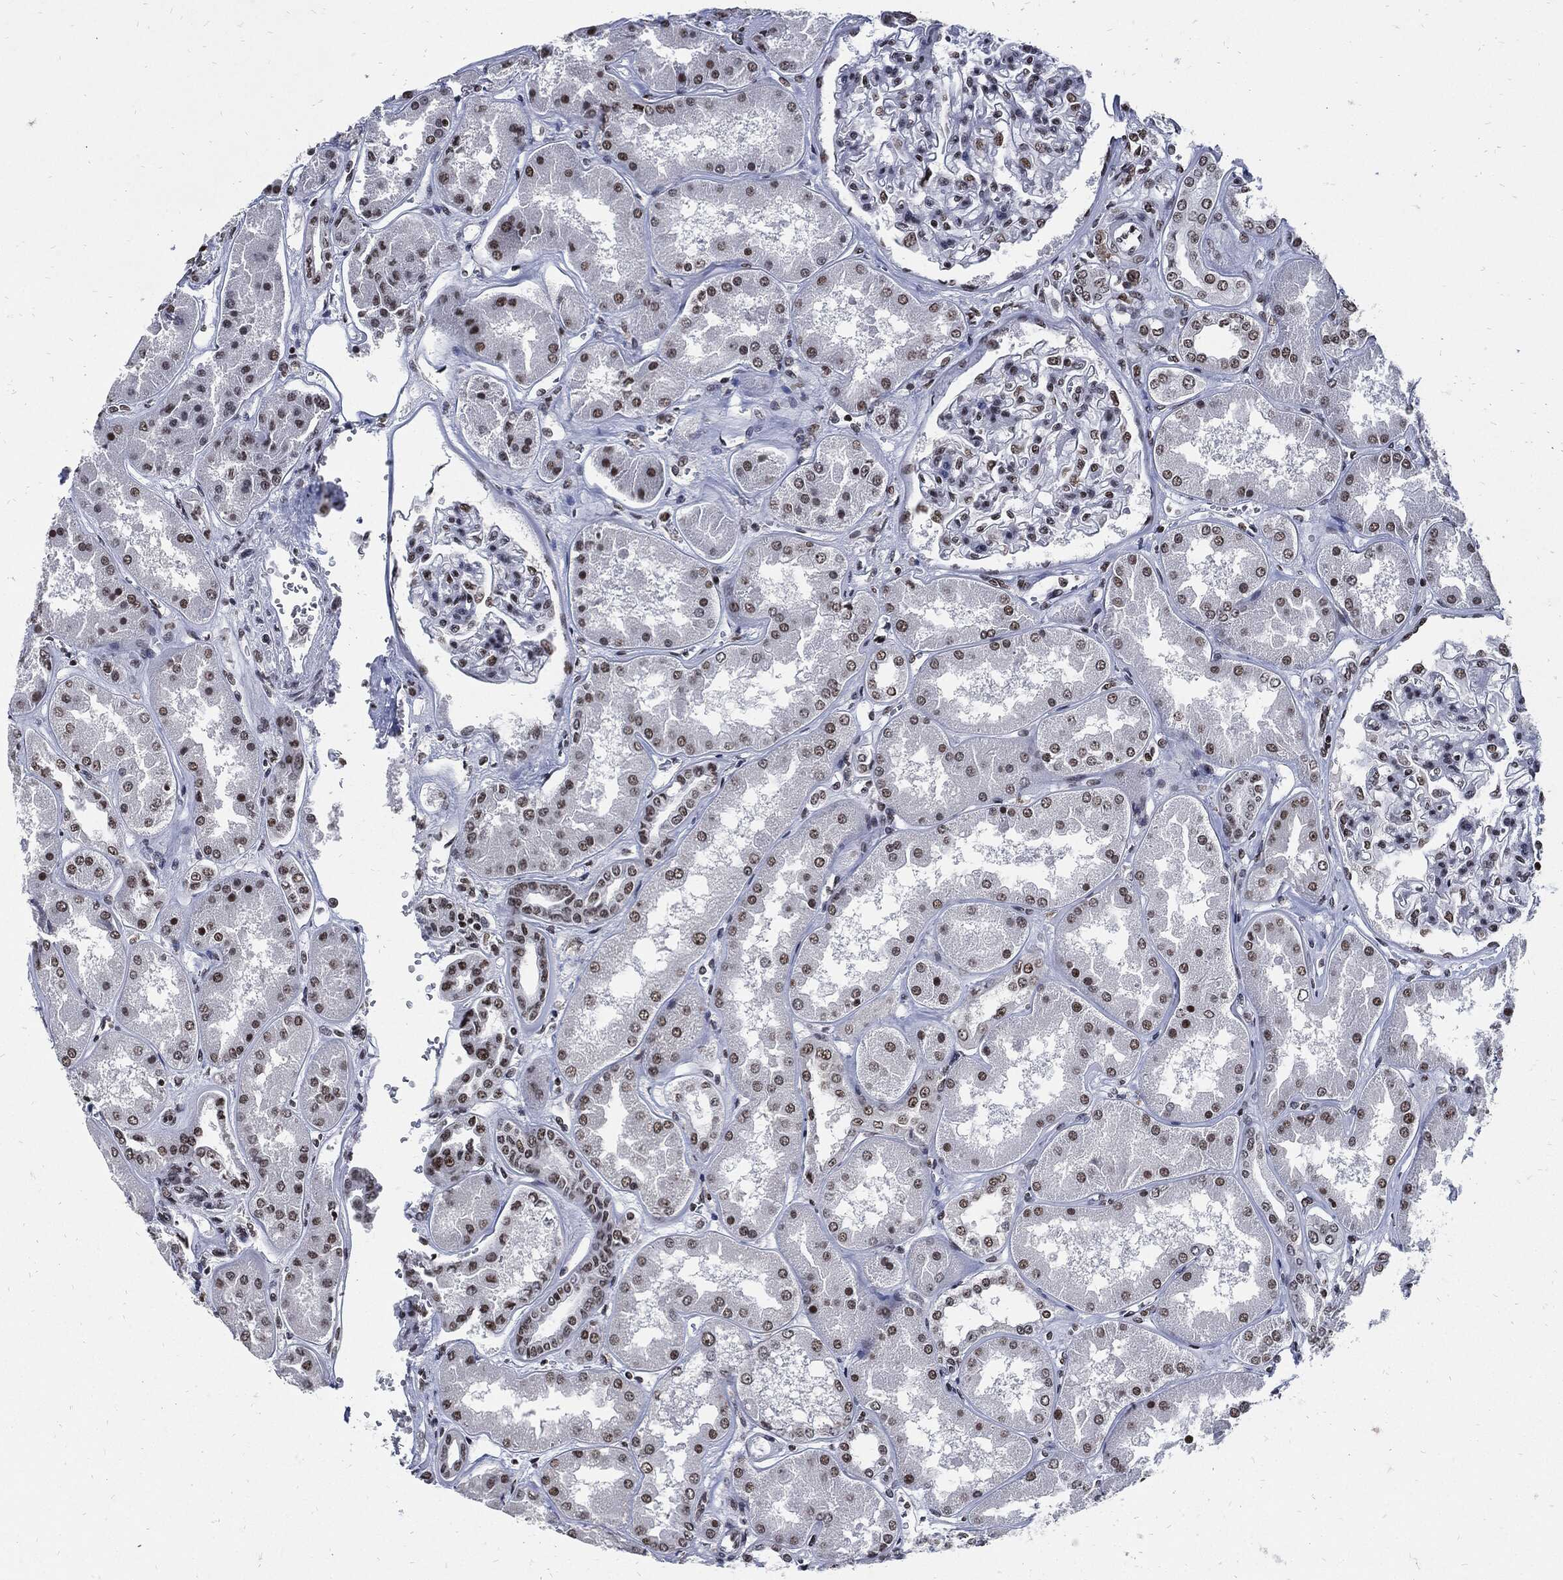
{"staining": {"intensity": "strong", "quantity": ">75%", "location": "nuclear"}, "tissue": "kidney", "cell_type": "Cells in glomeruli", "image_type": "normal", "snomed": [{"axis": "morphology", "description": "Normal tissue, NOS"}, {"axis": "topography", "description": "Kidney"}], "caption": "This histopathology image demonstrates unremarkable kidney stained with immunohistochemistry (IHC) to label a protein in brown. The nuclear of cells in glomeruli show strong positivity for the protein. Nuclei are counter-stained blue.", "gene": "TERF2", "patient": {"sex": "female", "age": 56}}